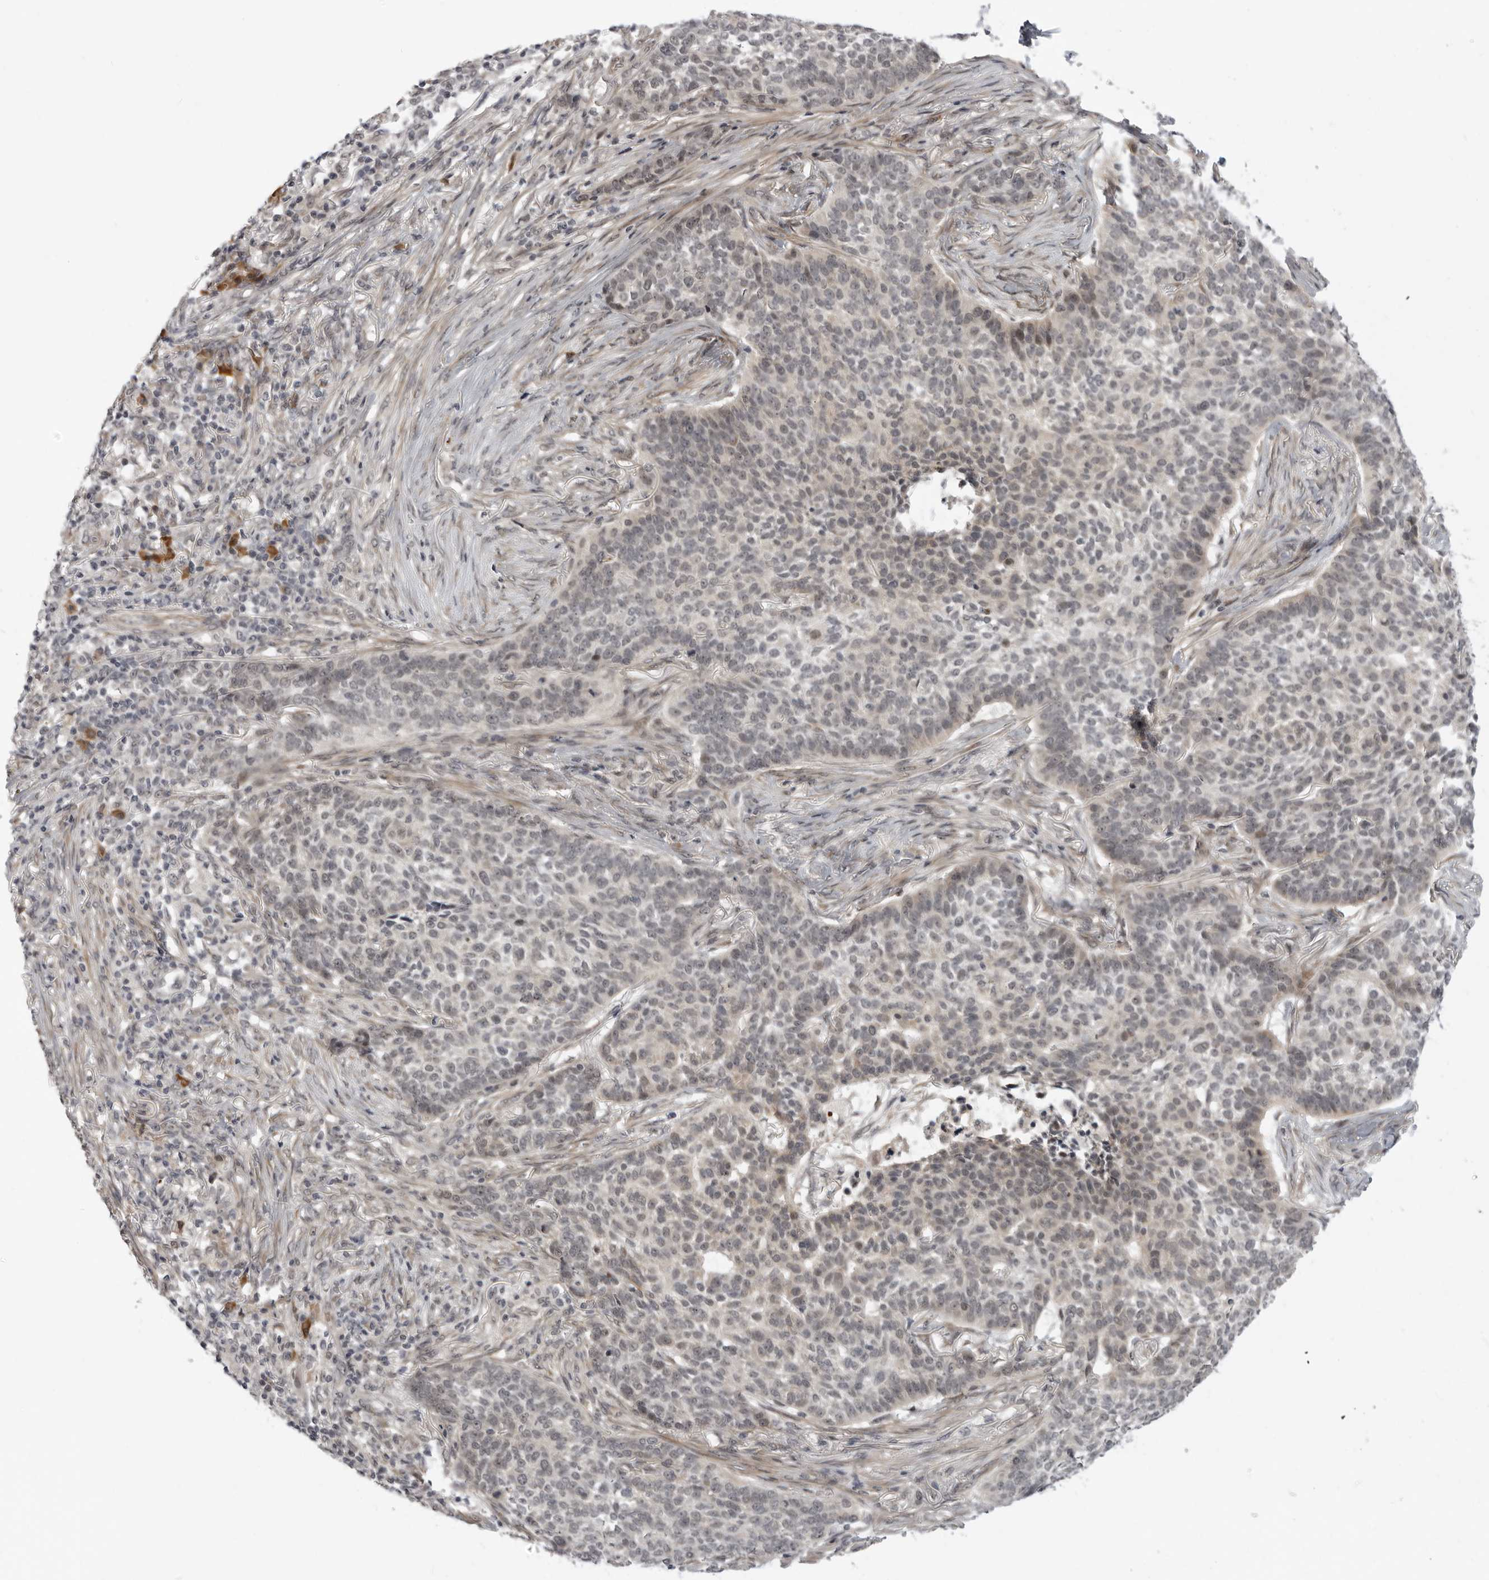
{"staining": {"intensity": "weak", "quantity": ">75%", "location": "nuclear"}, "tissue": "skin cancer", "cell_type": "Tumor cells", "image_type": "cancer", "snomed": [{"axis": "morphology", "description": "Basal cell carcinoma"}, {"axis": "topography", "description": "Skin"}], "caption": "A low amount of weak nuclear staining is identified in about >75% of tumor cells in skin cancer (basal cell carcinoma) tissue. The staining was performed using DAB (3,3'-diaminobenzidine) to visualize the protein expression in brown, while the nuclei were stained in blue with hematoxylin (Magnification: 20x).", "gene": "ALPK2", "patient": {"sex": "male", "age": 85}}